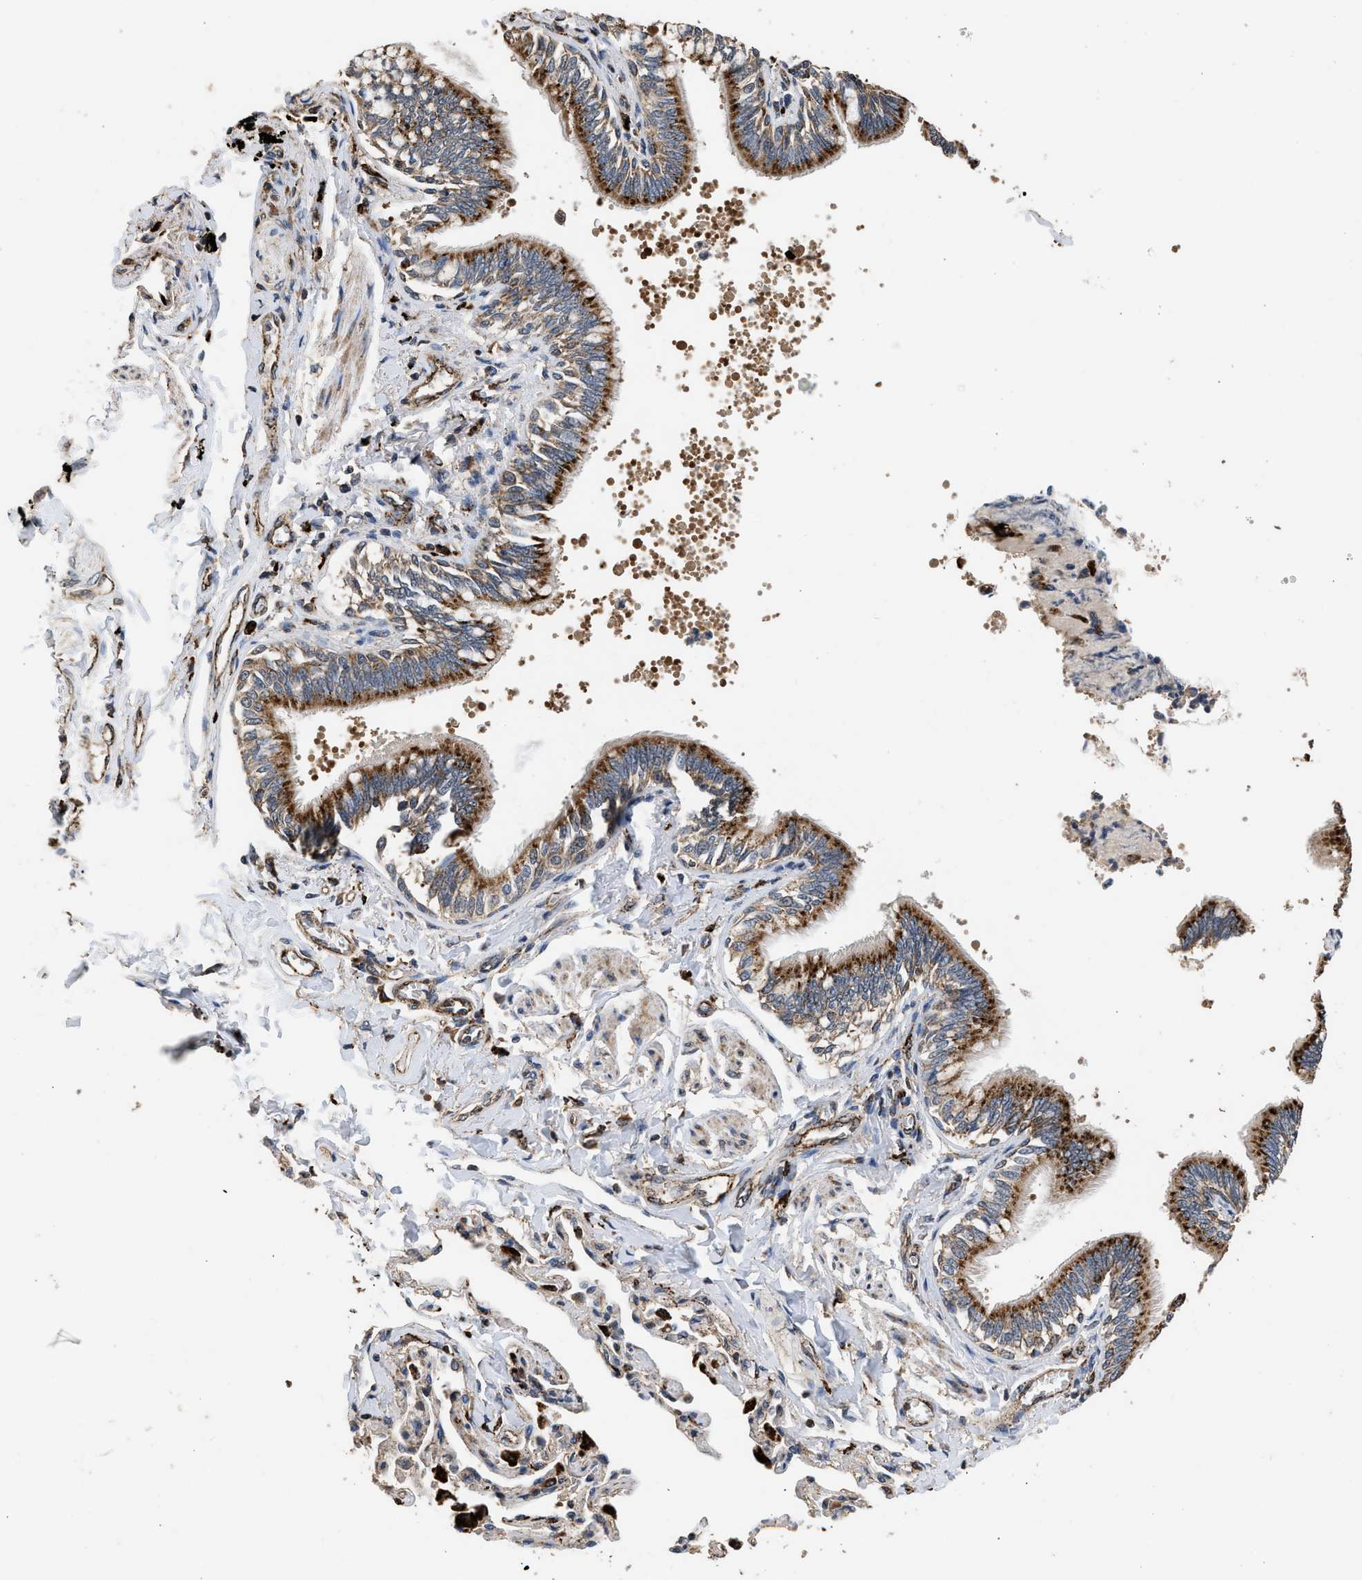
{"staining": {"intensity": "strong", "quantity": ">75%", "location": "cytoplasmic/membranous"}, "tissue": "bronchus", "cell_type": "Respiratory epithelial cells", "image_type": "normal", "snomed": [{"axis": "morphology", "description": "Normal tissue, NOS"}, {"axis": "topography", "description": "Lung"}], "caption": "Unremarkable bronchus reveals strong cytoplasmic/membranous positivity in approximately >75% of respiratory epithelial cells, visualized by immunohistochemistry. (brown staining indicates protein expression, while blue staining denotes nuclei).", "gene": "CTSV", "patient": {"sex": "male", "age": 64}}